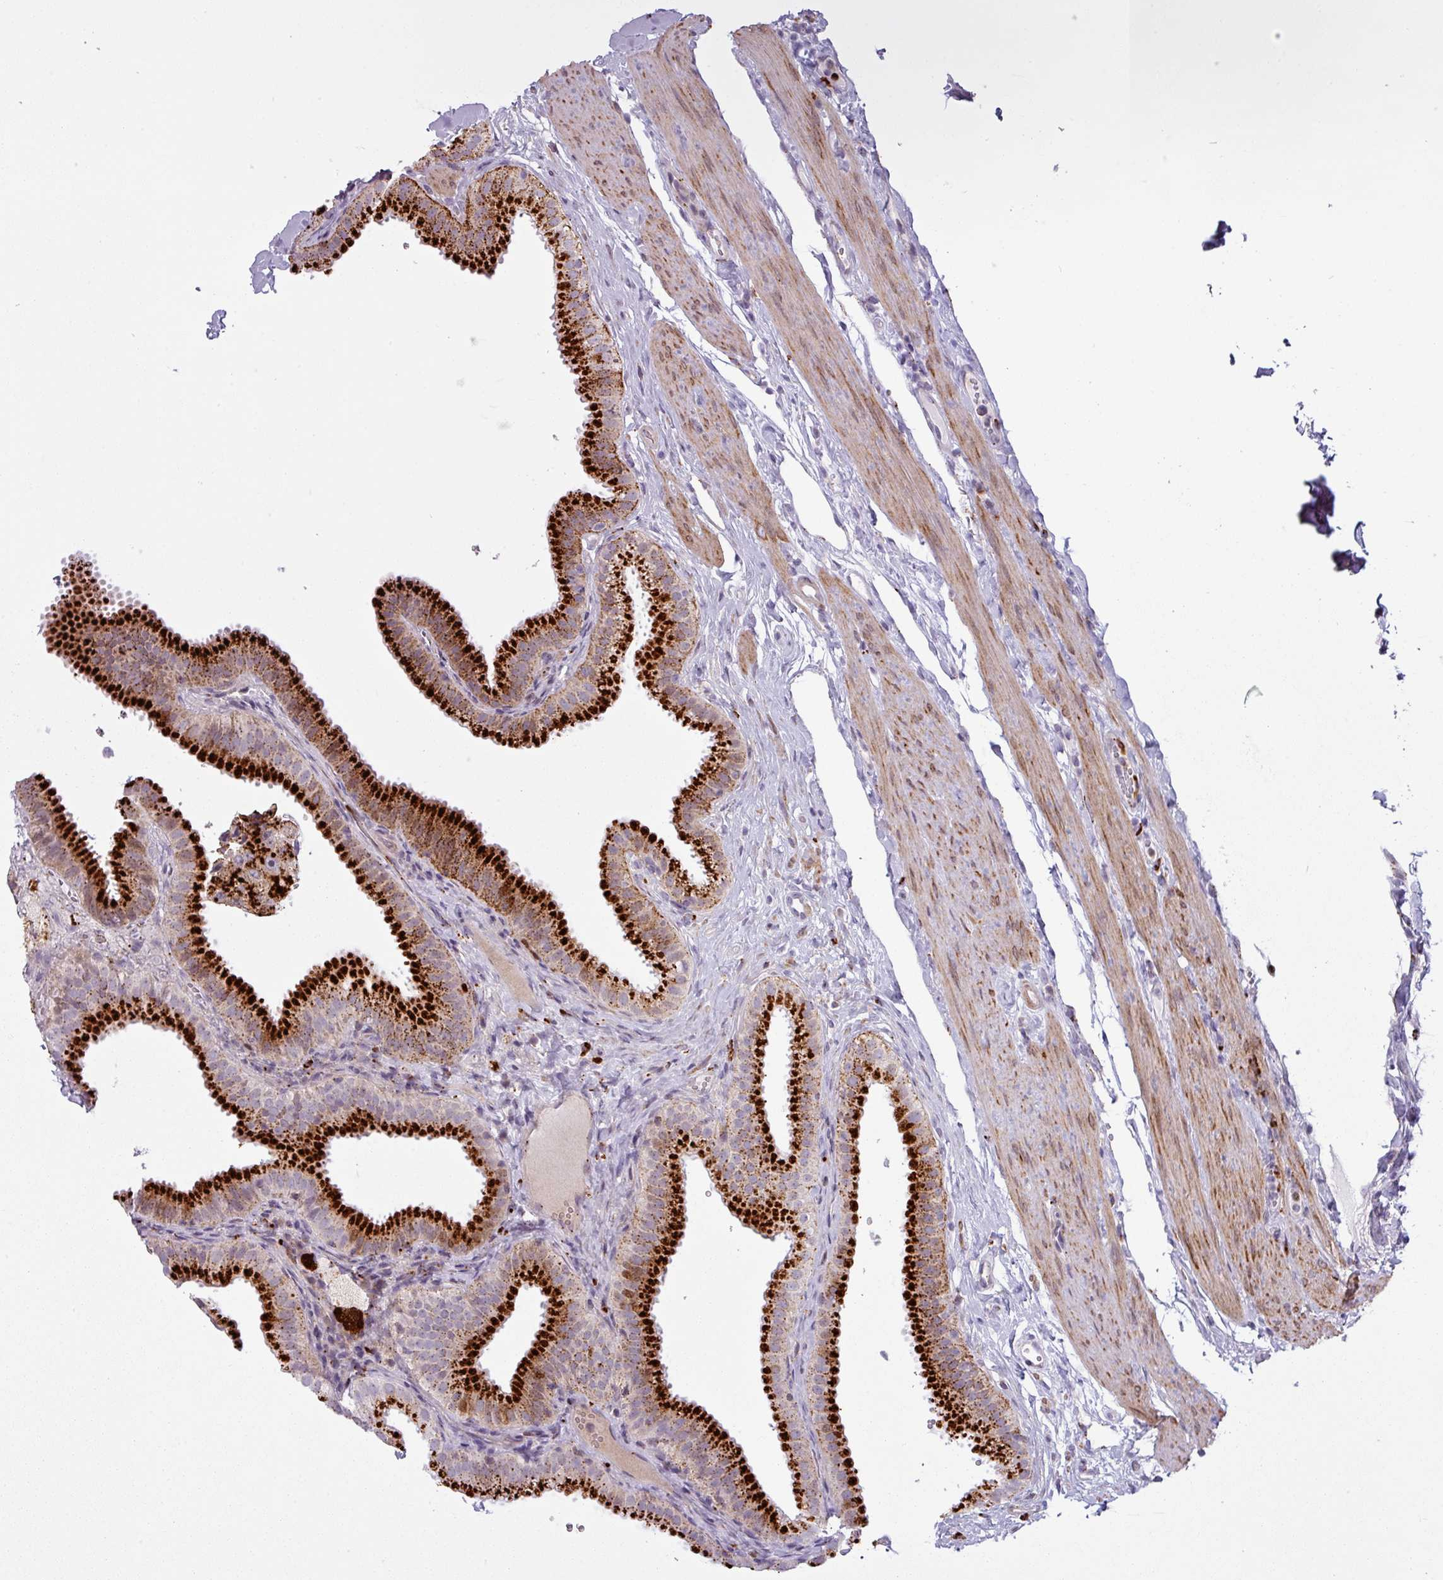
{"staining": {"intensity": "strong", "quantity": ">75%", "location": "cytoplasmic/membranous"}, "tissue": "gallbladder", "cell_type": "Glandular cells", "image_type": "normal", "snomed": [{"axis": "morphology", "description": "Normal tissue, NOS"}, {"axis": "topography", "description": "Gallbladder"}], "caption": "Brown immunohistochemical staining in unremarkable human gallbladder demonstrates strong cytoplasmic/membranous staining in approximately >75% of glandular cells.", "gene": "MAP7D2", "patient": {"sex": "female", "age": 61}}